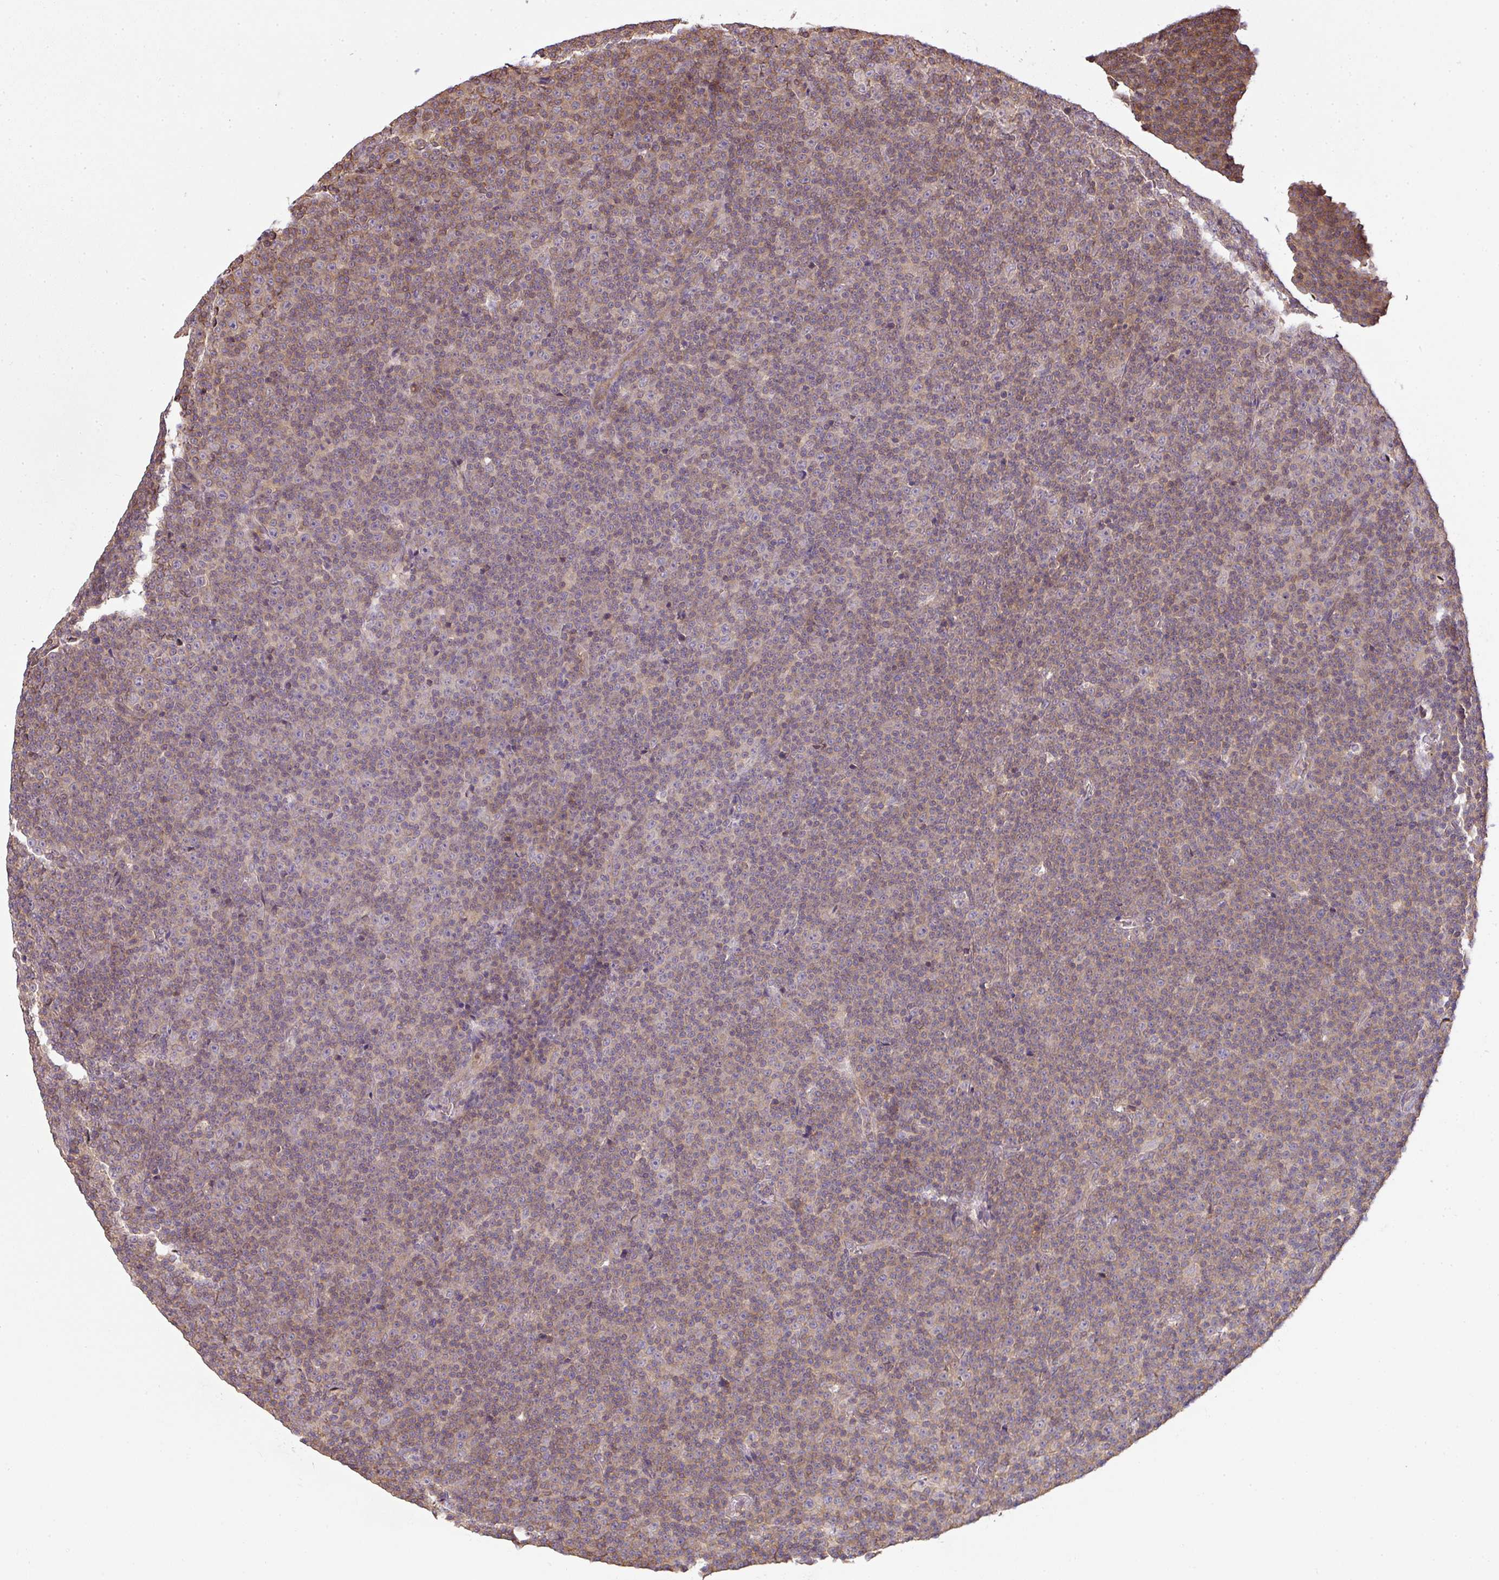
{"staining": {"intensity": "negative", "quantity": "none", "location": "none"}, "tissue": "lymphoma", "cell_type": "Tumor cells", "image_type": "cancer", "snomed": [{"axis": "morphology", "description": "Malignant lymphoma, non-Hodgkin's type, Low grade"}, {"axis": "topography", "description": "Lymph node"}], "caption": "Lymphoma stained for a protein using IHC shows no expression tumor cells.", "gene": "TCL1B", "patient": {"sex": "female", "age": 67}}